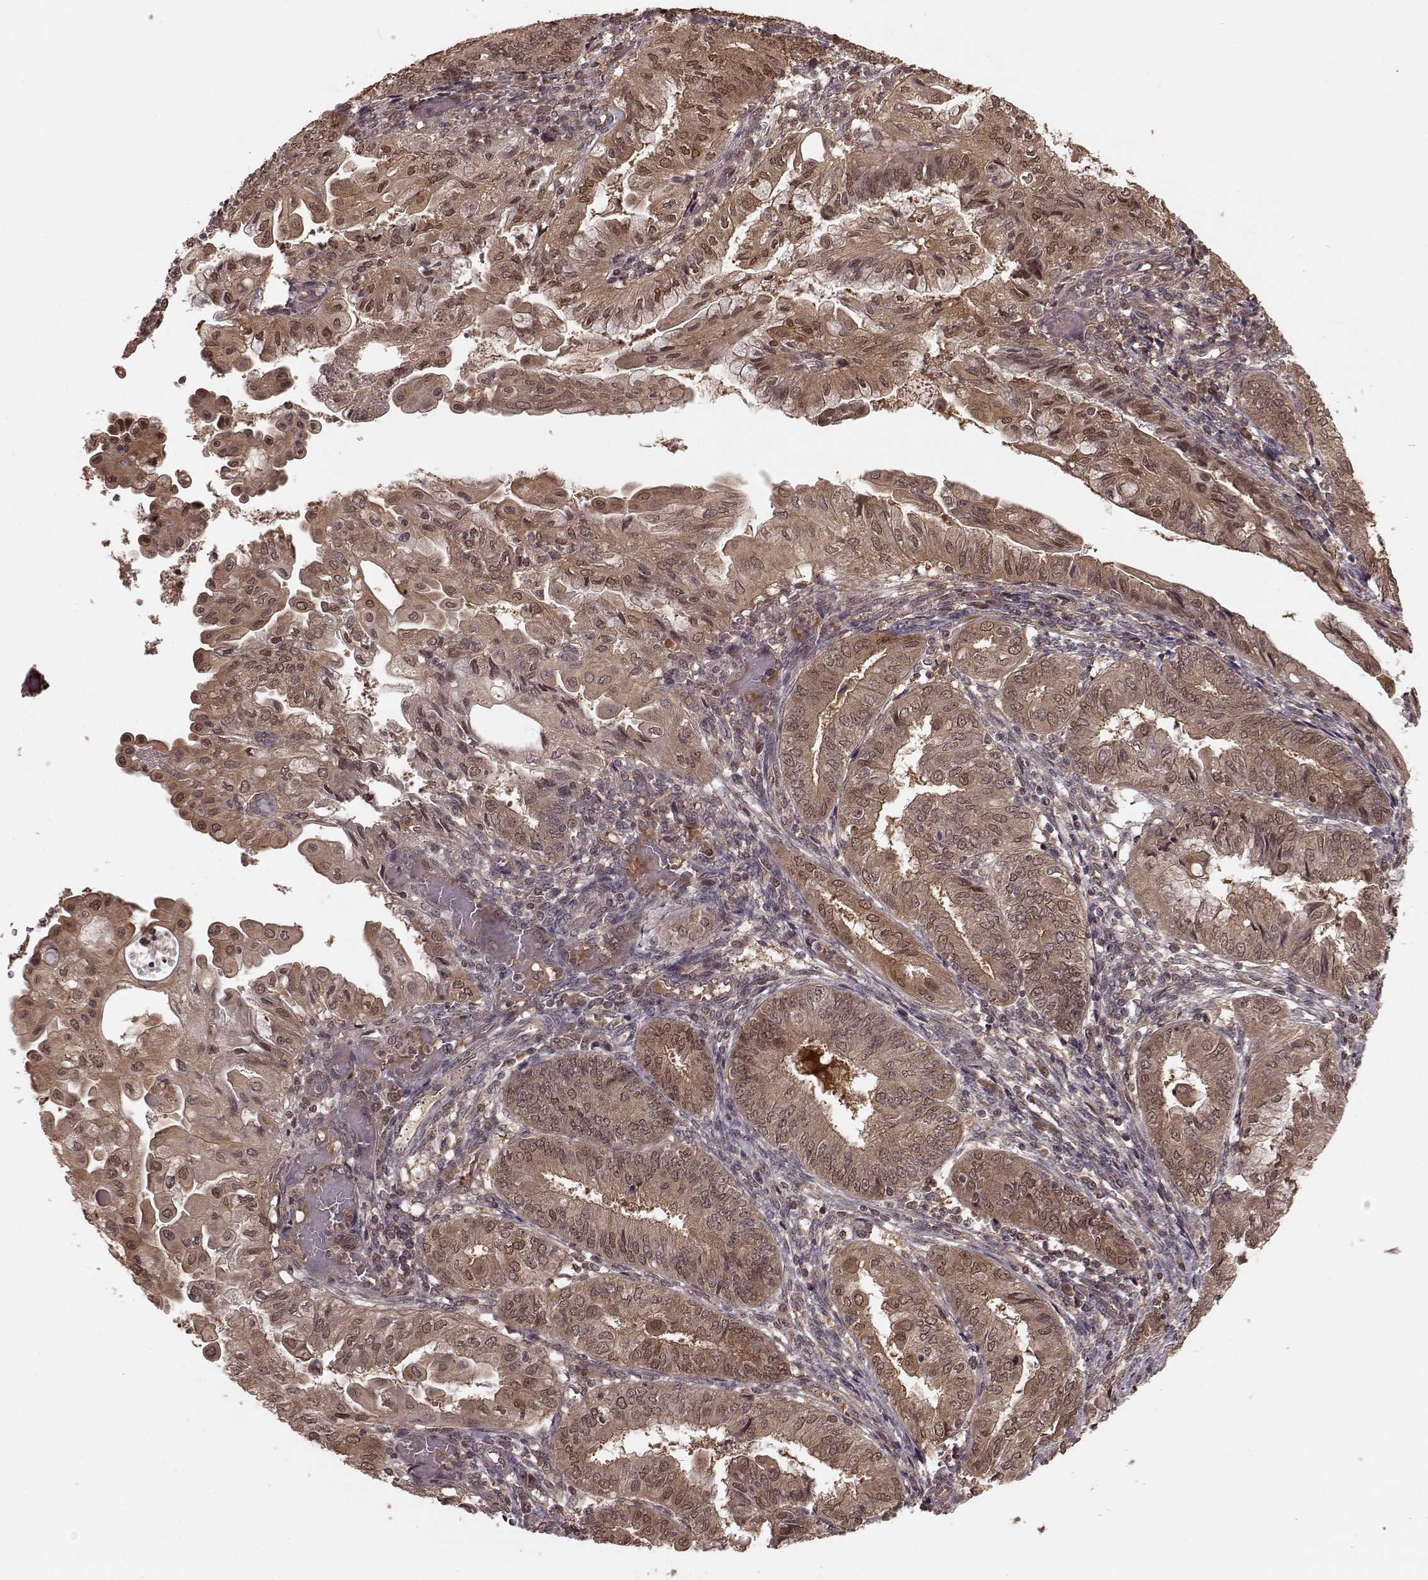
{"staining": {"intensity": "weak", "quantity": ">75%", "location": "cytoplasmic/membranous,nuclear"}, "tissue": "endometrial cancer", "cell_type": "Tumor cells", "image_type": "cancer", "snomed": [{"axis": "morphology", "description": "Adenocarcinoma, NOS"}, {"axis": "topography", "description": "Endometrium"}], "caption": "About >75% of tumor cells in human adenocarcinoma (endometrial) show weak cytoplasmic/membranous and nuclear protein expression as visualized by brown immunohistochemical staining.", "gene": "GSS", "patient": {"sex": "female", "age": 68}}